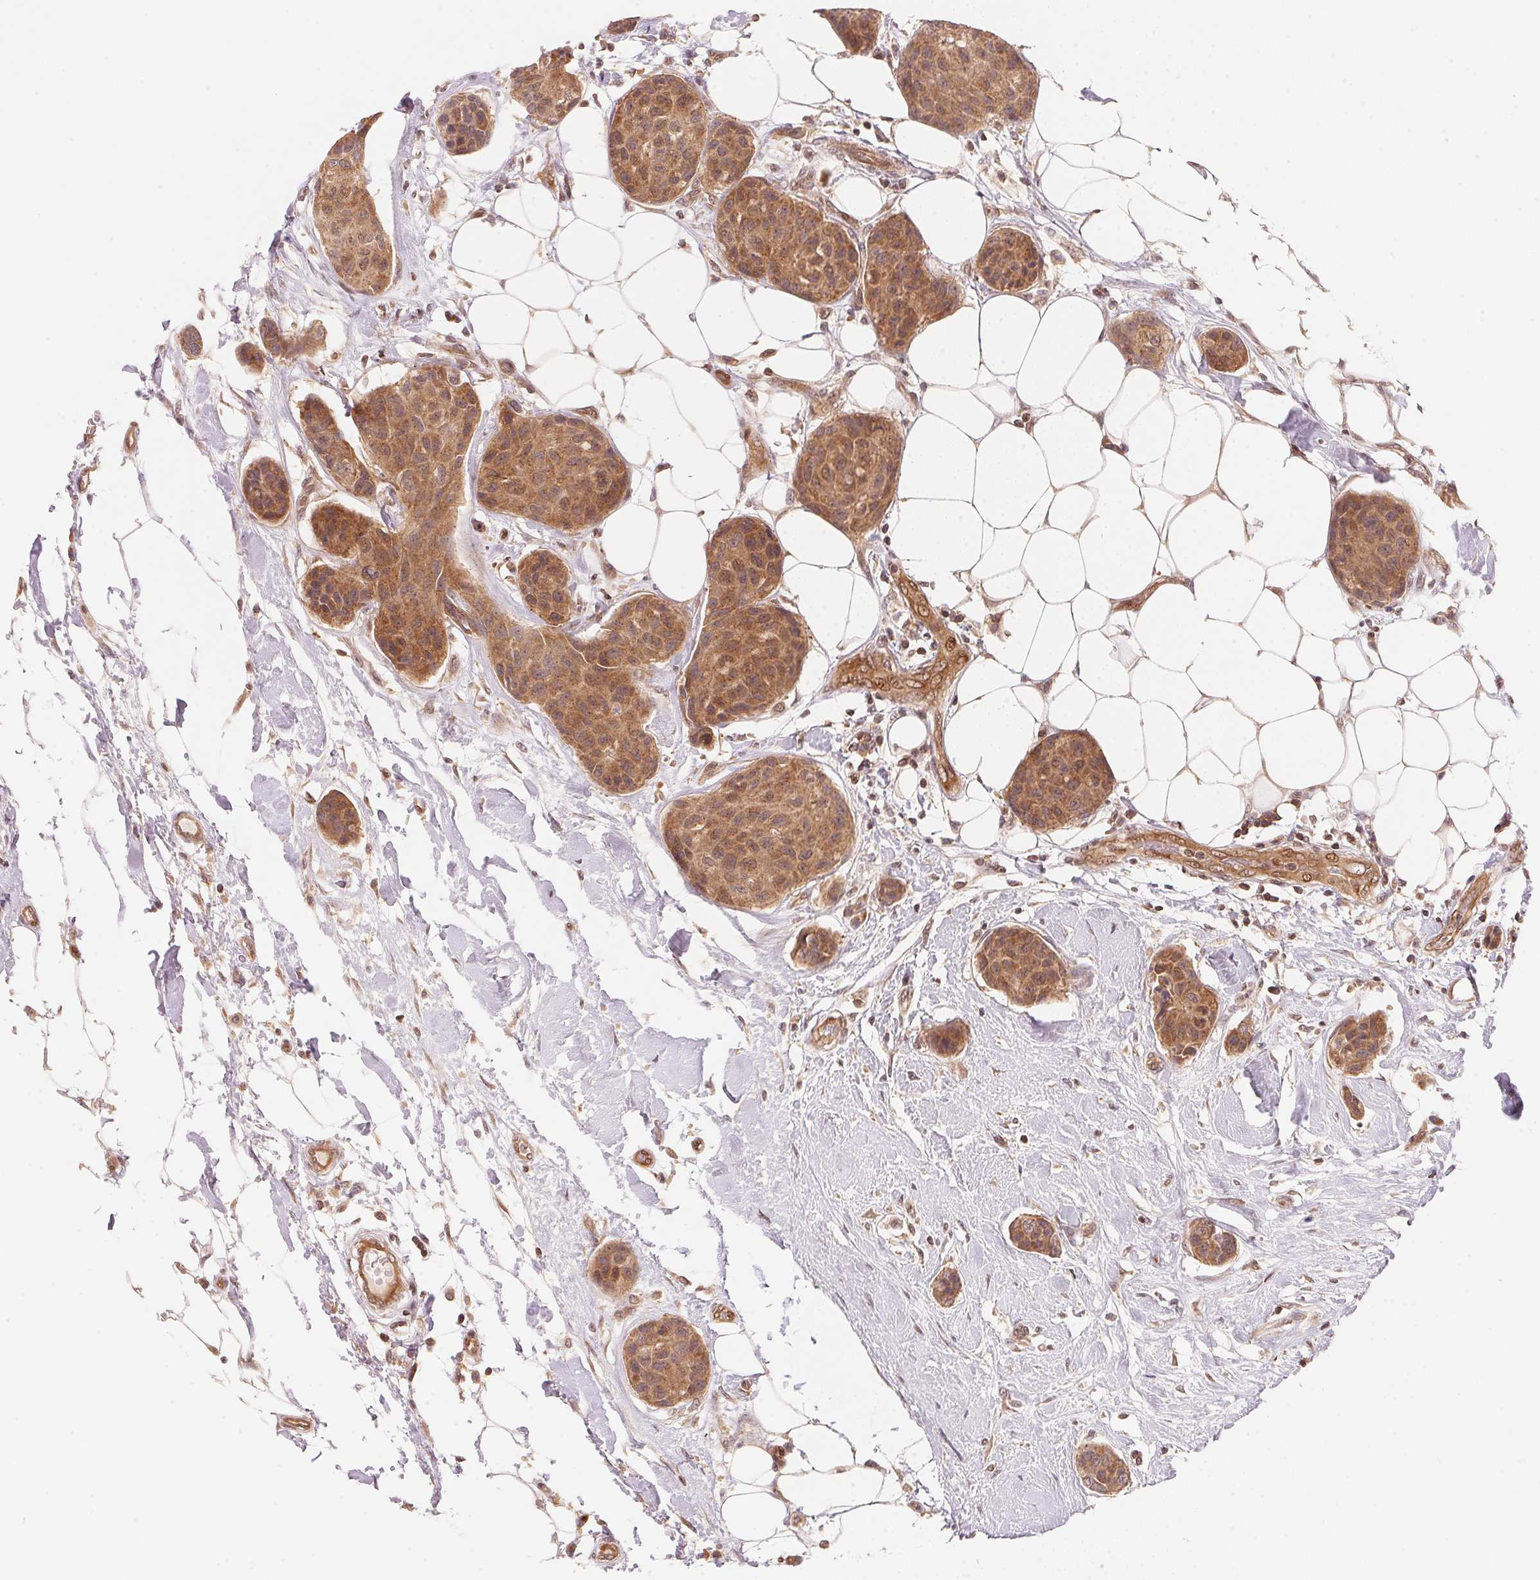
{"staining": {"intensity": "moderate", "quantity": ">75%", "location": "cytoplasmic/membranous,nuclear"}, "tissue": "breast cancer", "cell_type": "Tumor cells", "image_type": "cancer", "snomed": [{"axis": "morphology", "description": "Duct carcinoma"}, {"axis": "topography", "description": "Breast"}, {"axis": "topography", "description": "Lymph node"}], "caption": "A medium amount of moderate cytoplasmic/membranous and nuclear staining is identified in about >75% of tumor cells in infiltrating ductal carcinoma (breast) tissue.", "gene": "CCDC102B", "patient": {"sex": "female", "age": 80}}